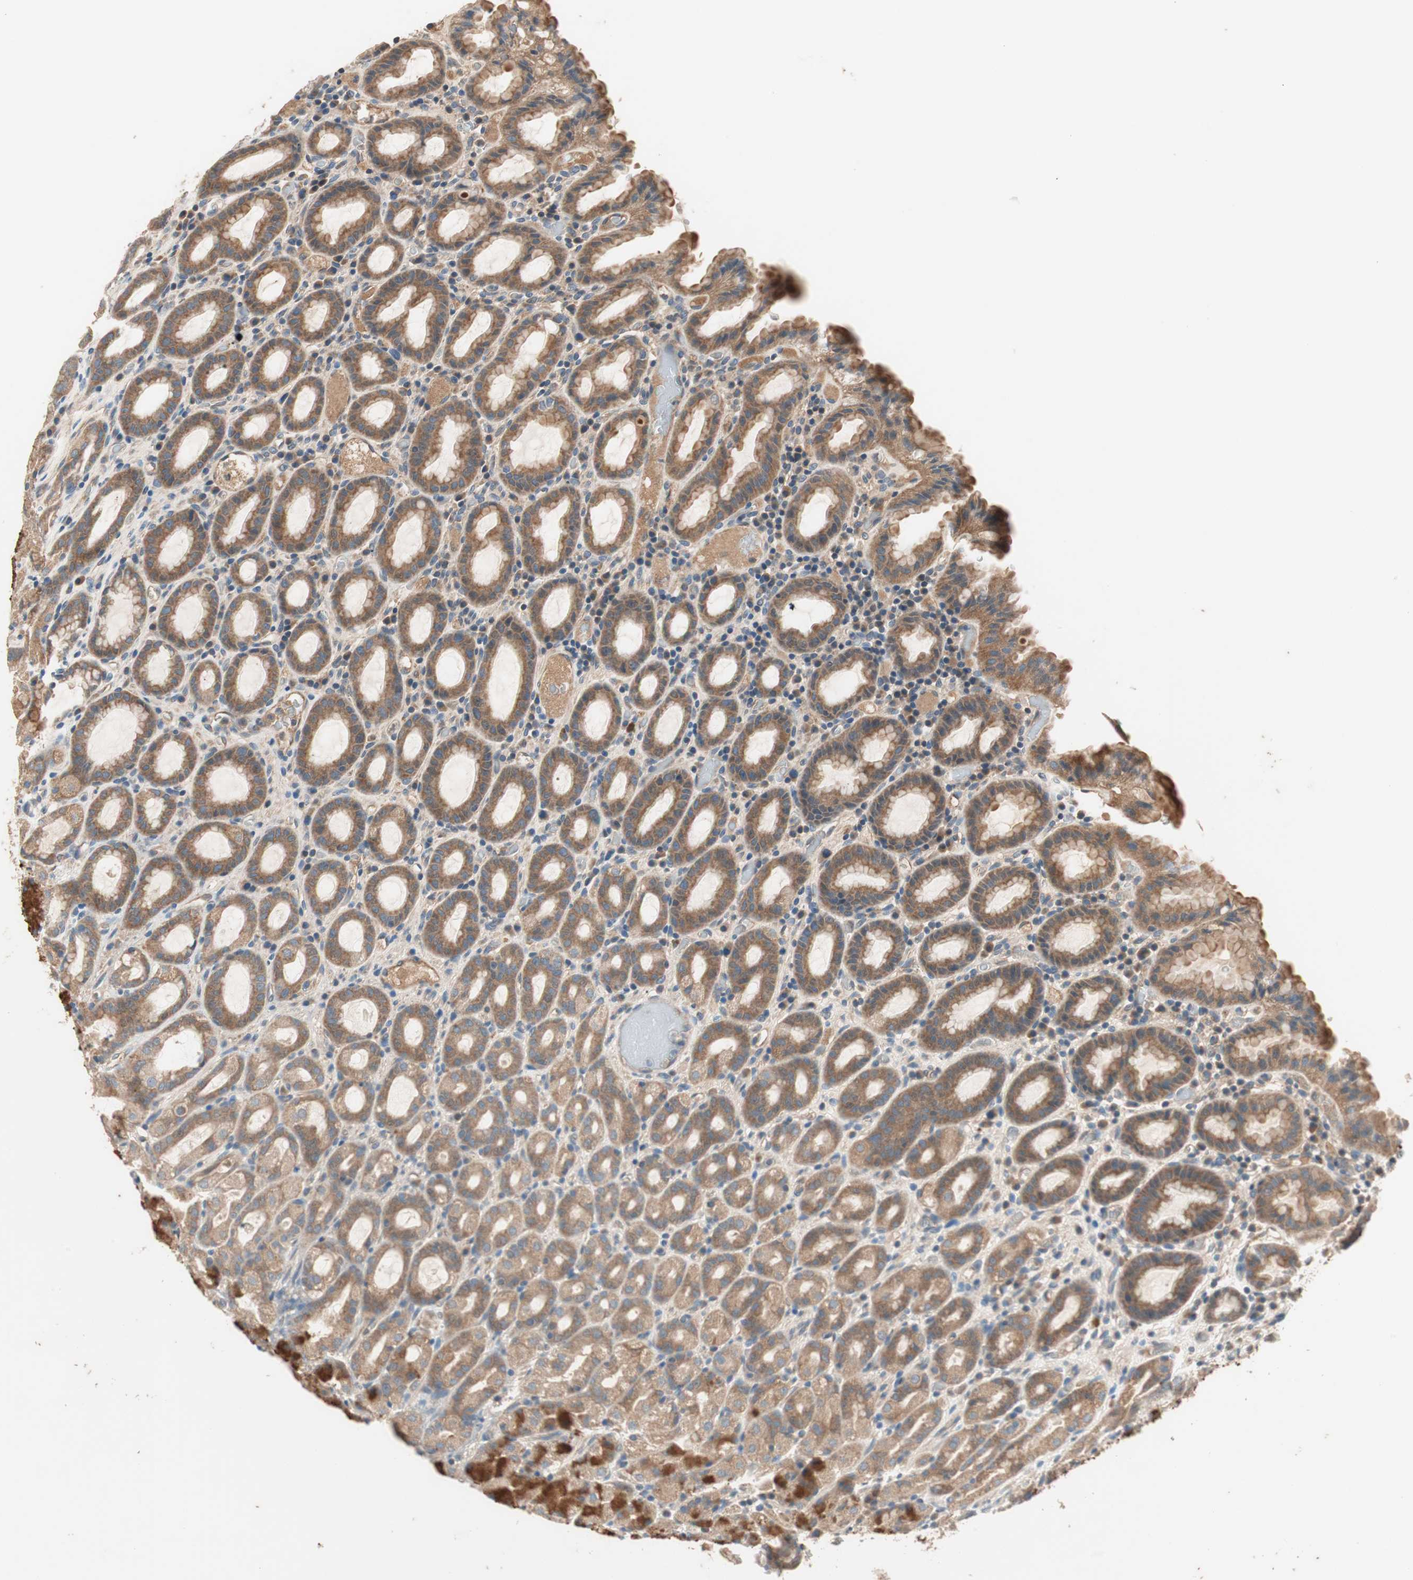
{"staining": {"intensity": "moderate", "quantity": ">75%", "location": "cytoplasmic/membranous"}, "tissue": "stomach", "cell_type": "Glandular cells", "image_type": "normal", "snomed": [{"axis": "morphology", "description": "Normal tissue, NOS"}, {"axis": "topography", "description": "Stomach, upper"}], "caption": "Immunohistochemistry micrograph of unremarkable stomach: human stomach stained using immunohistochemistry reveals medium levels of moderate protein expression localized specifically in the cytoplasmic/membranous of glandular cells, appearing as a cytoplasmic/membranous brown color.", "gene": "HPN", "patient": {"sex": "male", "age": 68}}